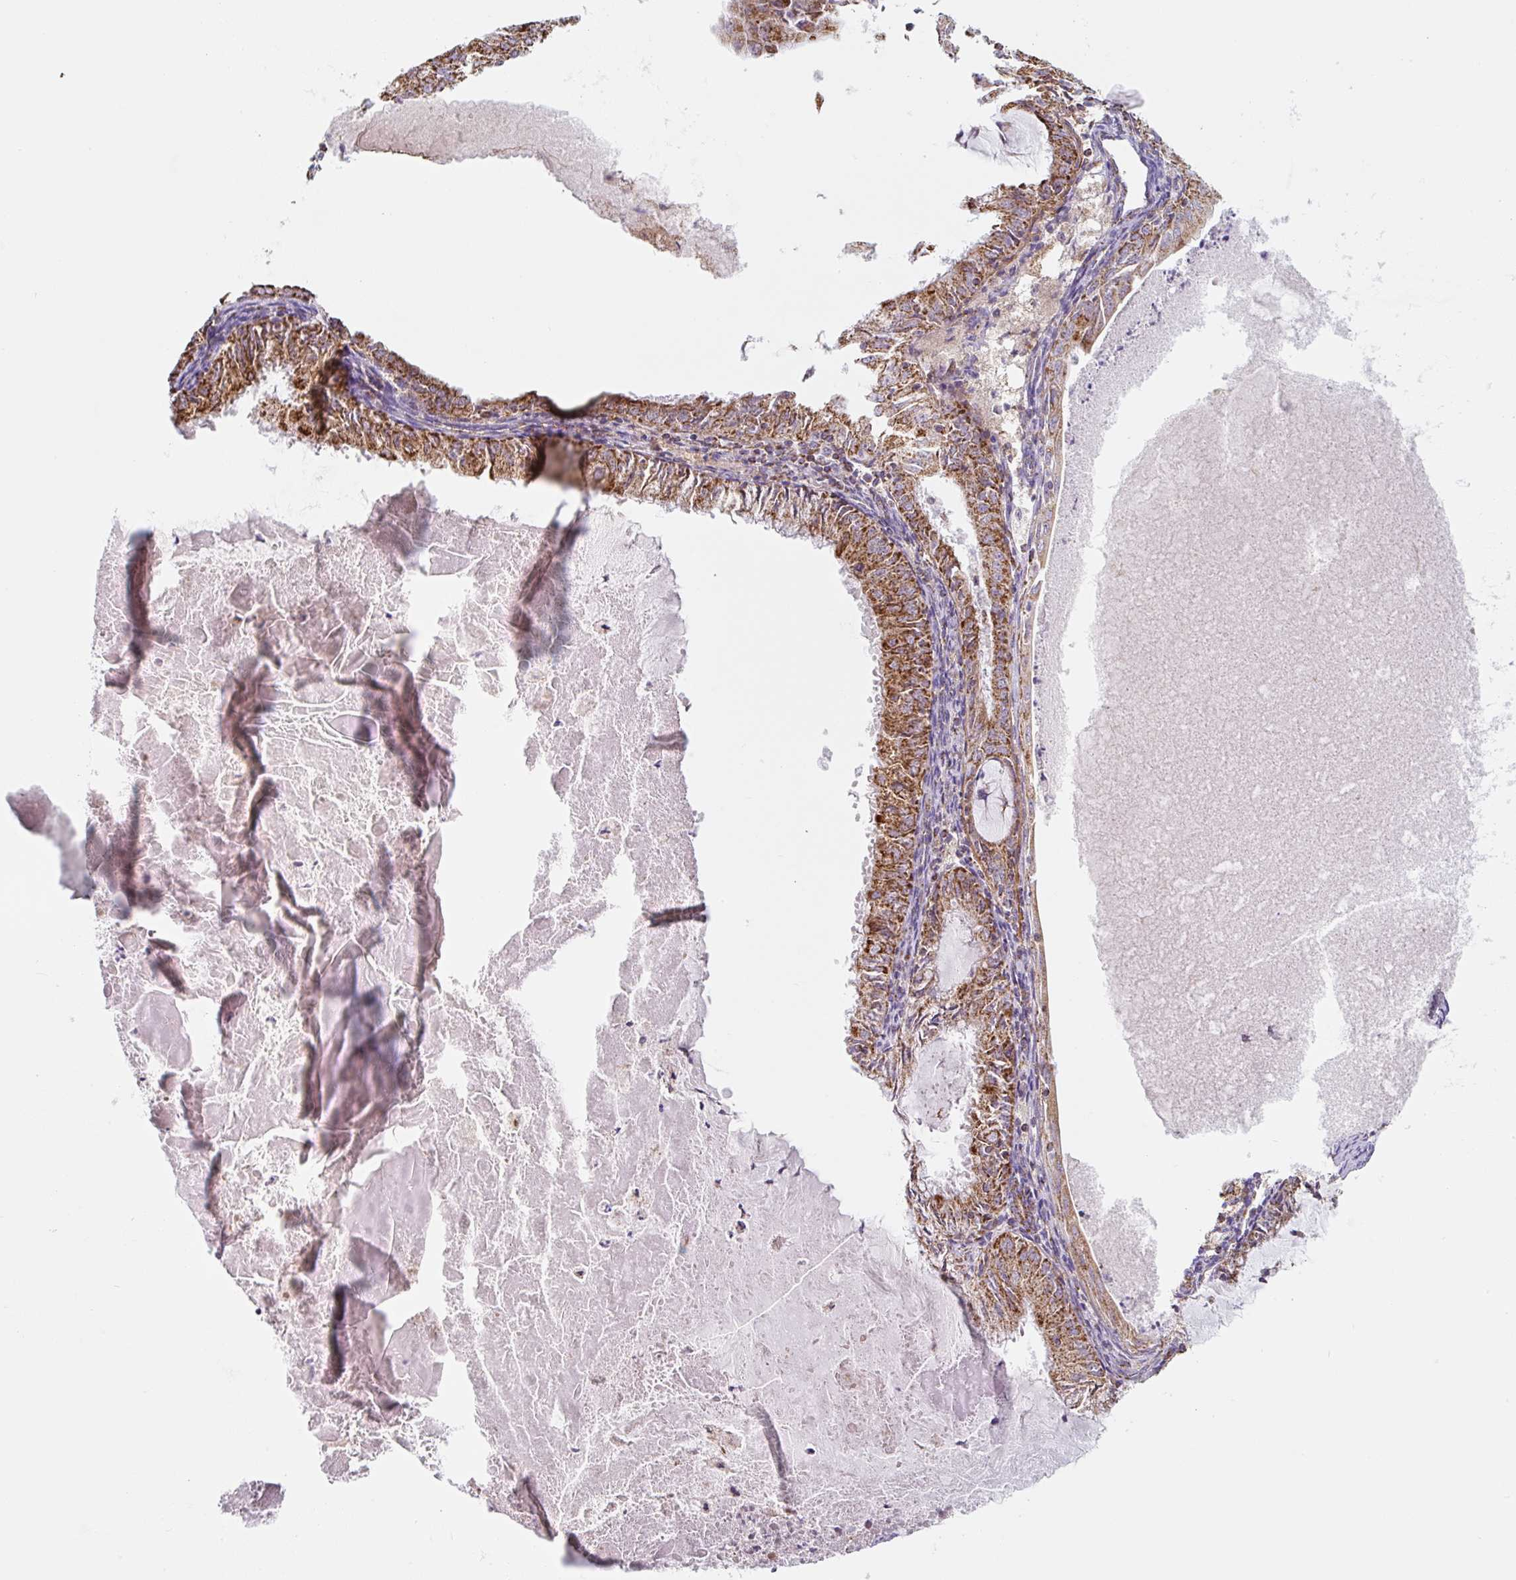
{"staining": {"intensity": "strong", "quantity": ">75%", "location": "cytoplasmic/membranous"}, "tissue": "endometrial cancer", "cell_type": "Tumor cells", "image_type": "cancer", "snomed": [{"axis": "morphology", "description": "Adenocarcinoma, NOS"}, {"axis": "topography", "description": "Endometrium"}], "caption": "Protein positivity by immunohistochemistry (IHC) exhibits strong cytoplasmic/membranous expression in approximately >75% of tumor cells in endometrial adenocarcinoma.", "gene": "MT-CO2", "patient": {"sex": "female", "age": 57}}